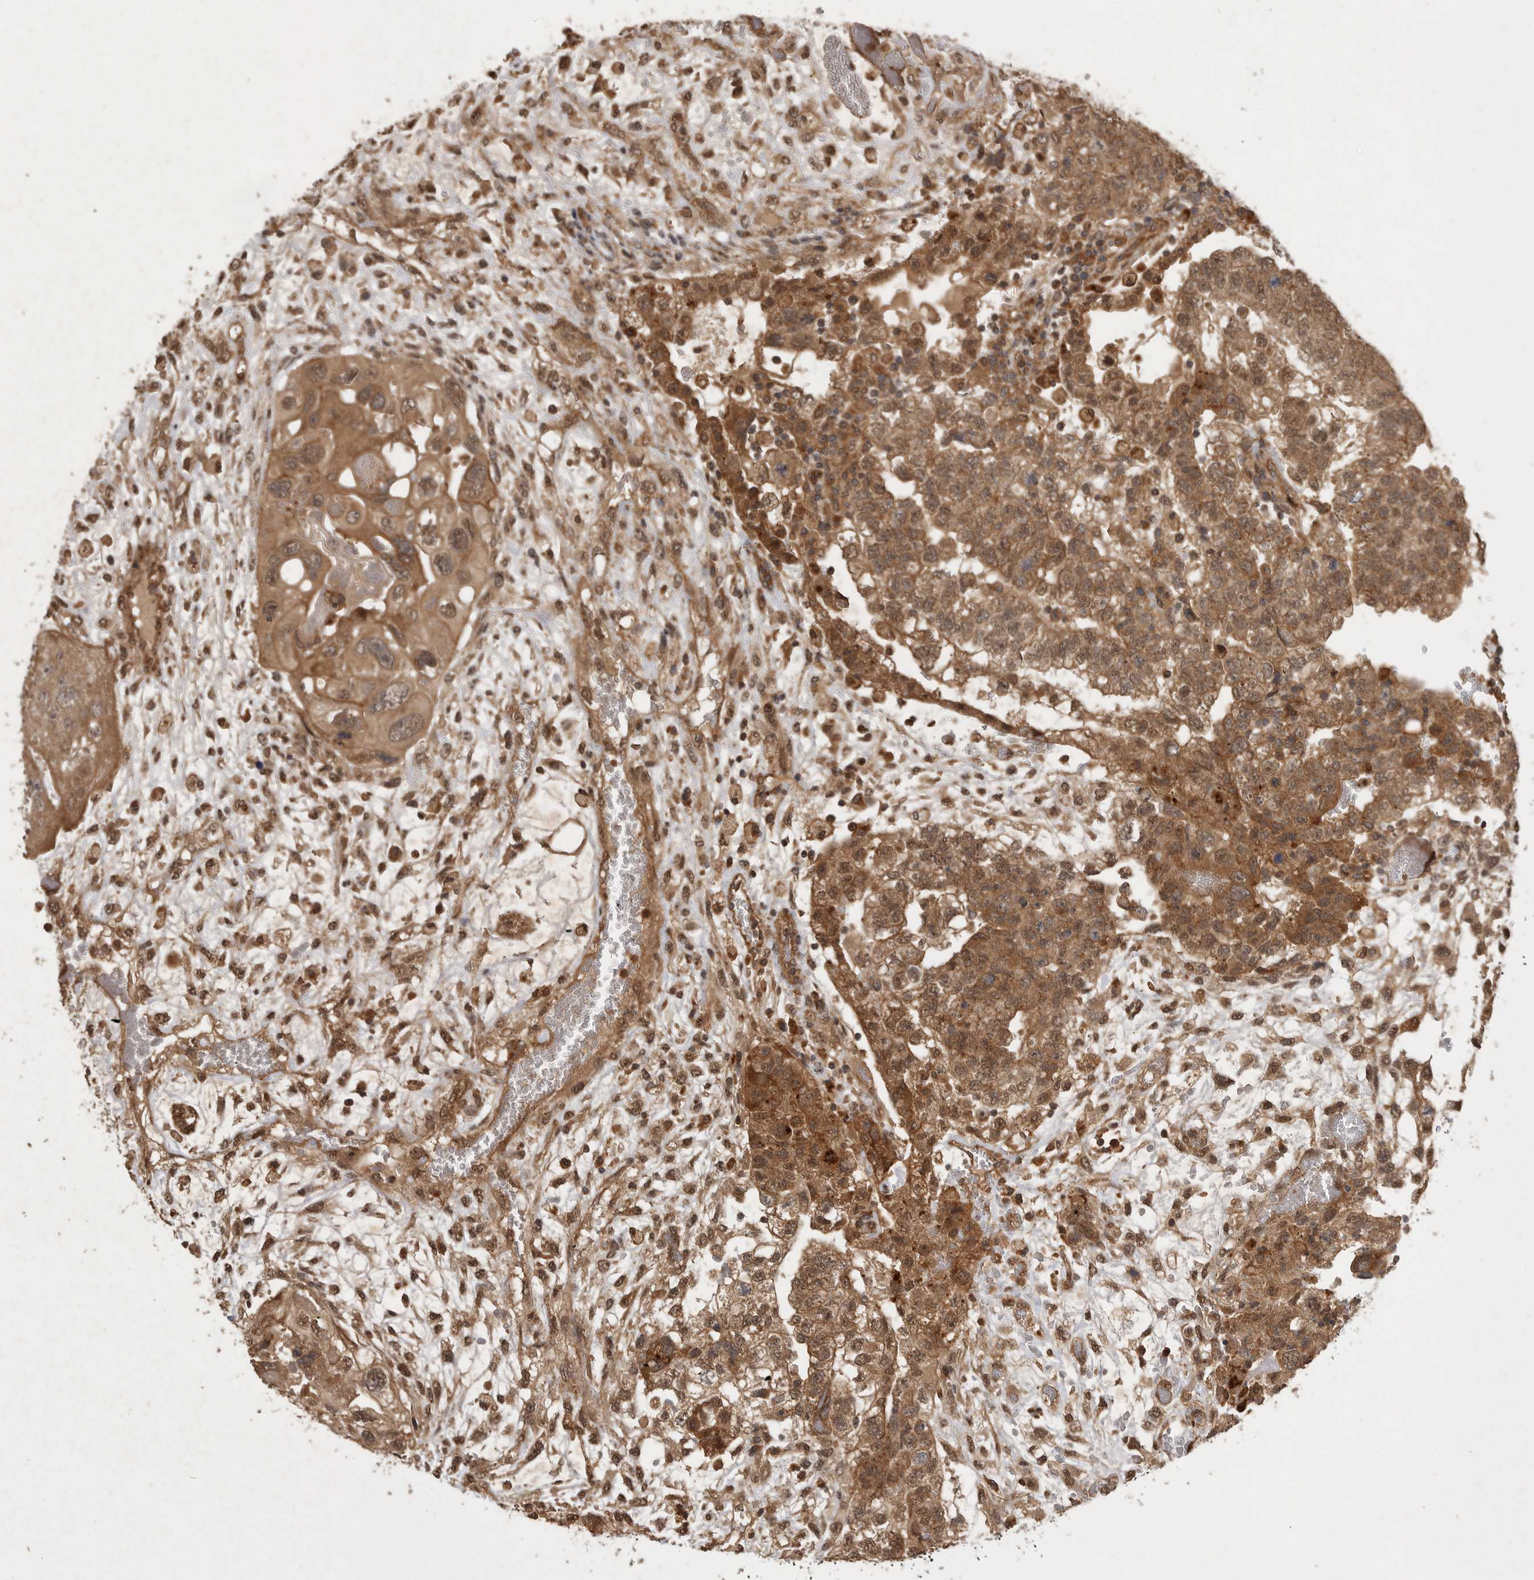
{"staining": {"intensity": "moderate", "quantity": ">75%", "location": "cytoplasmic/membranous,nuclear"}, "tissue": "testis cancer", "cell_type": "Tumor cells", "image_type": "cancer", "snomed": [{"axis": "morphology", "description": "Carcinoma, Embryonal, NOS"}, {"axis": "topography", "description": "Testis"}], "caption": "Immunohistochemistry micrograph of neoplastic tissue: testis cancer (embryonal carcinoma) stained using immunohistochemistry shows medium levels of moderate protein expression localized specifically in the cytoplasmic/membranous and nuclear of tumor cells, appearing as a cytoplasmic/membranous and nuclear brown color.", "gene": "ZNF232", "patient": {"sex": "male", "age": 36}}